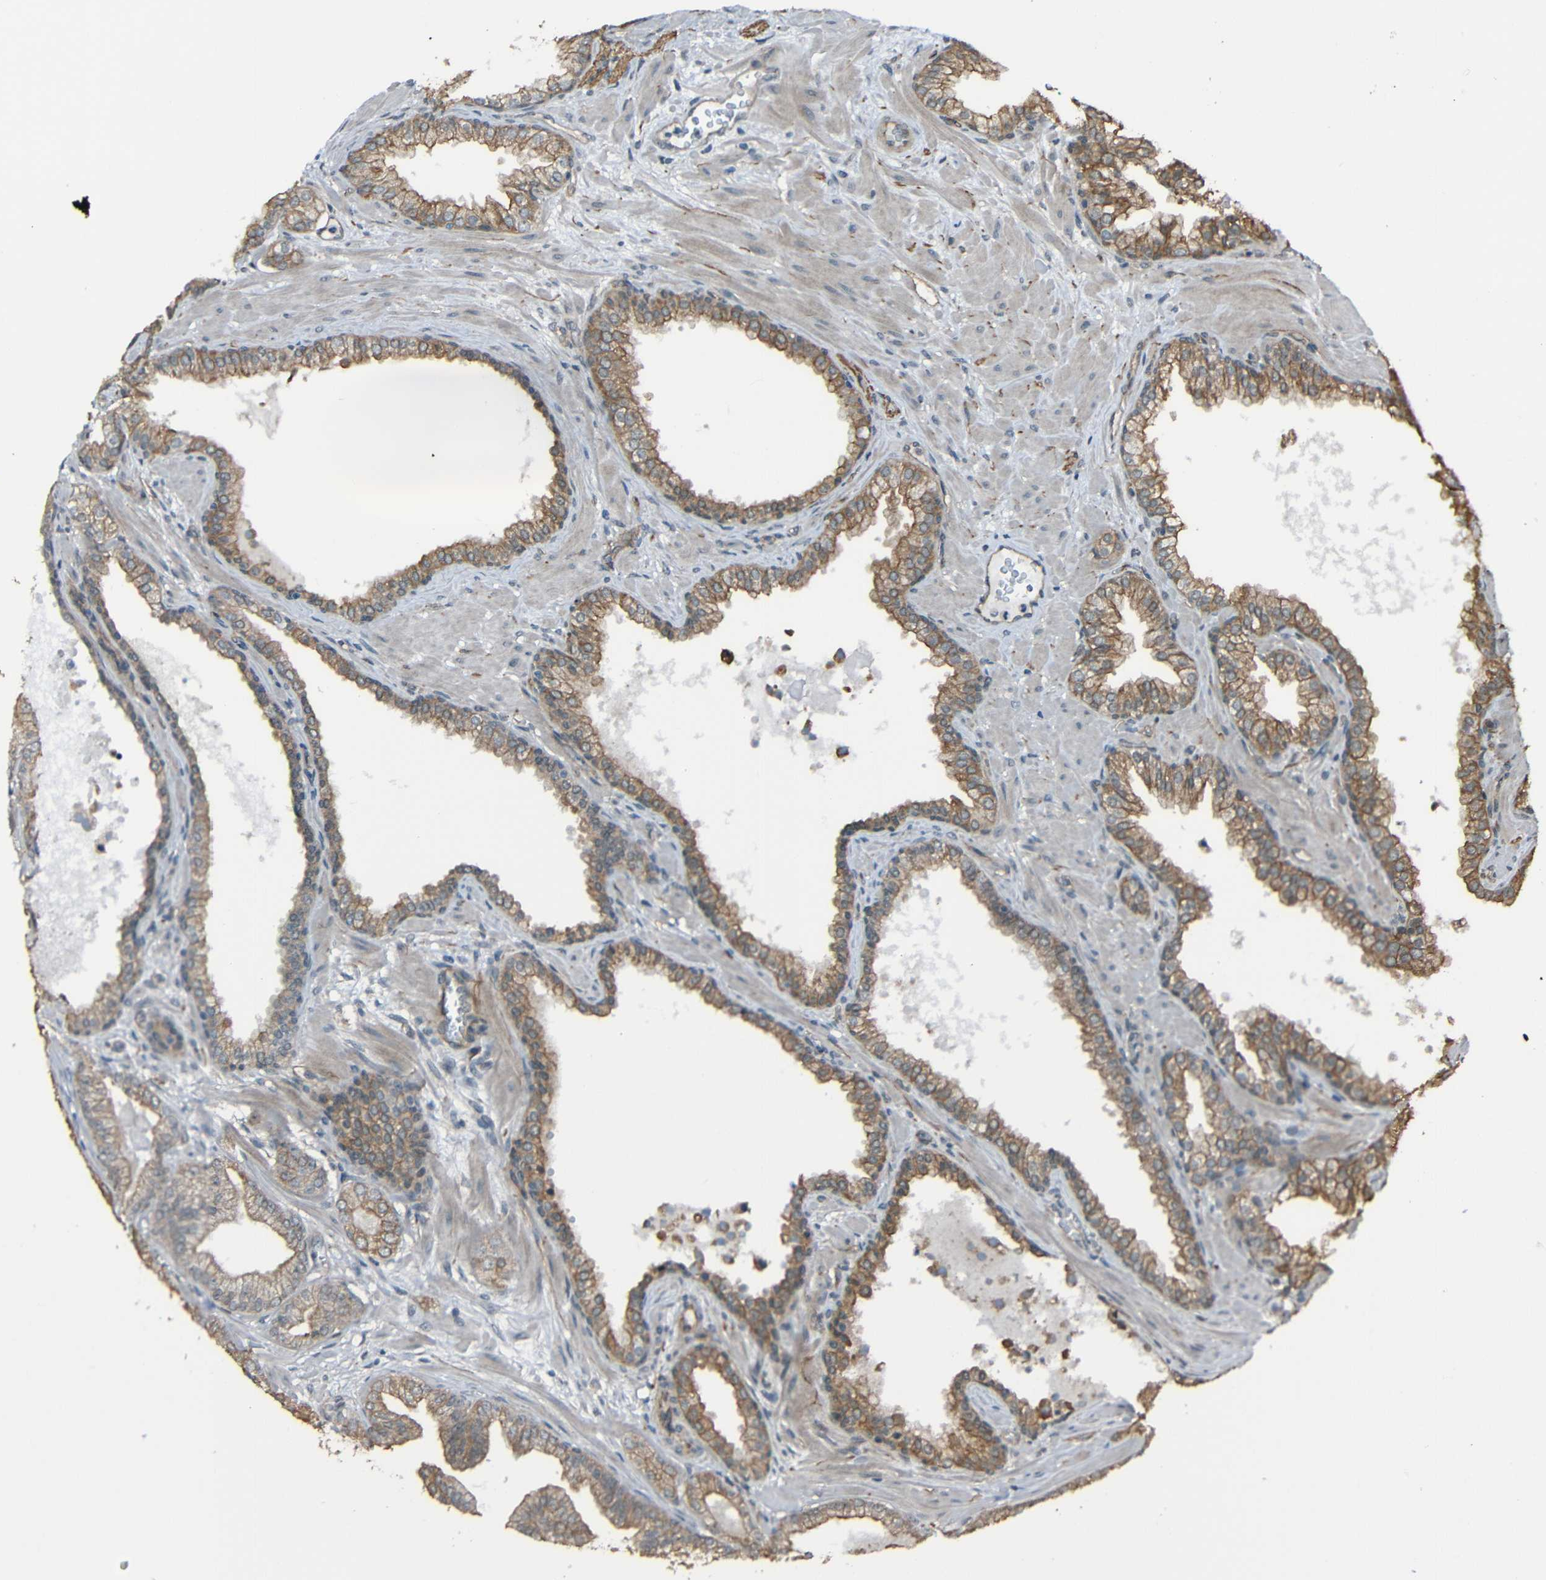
{"staining": {"intensity": "moderate", "quantity": ">75%", "location": "cytoplasmic/membranous"}, "tissue": "prostate cancer", "cell_type": "Tumor cells", "image_type": "cancer", "snomed": [{"axis": "morphology", "description": "Adenocarcinoma, Low grade"}, {"axis": "topography", "description": "Prostate"}], "caption": "Brown immunohistochemical staining in human prostate cancer (low-grade adenocarcinoma) shows moderate cytoplasmic/membranous expression in about >75% of tumor cells.", "gene": "LGR5", "patient": {"sex": "male", "age": 59}}